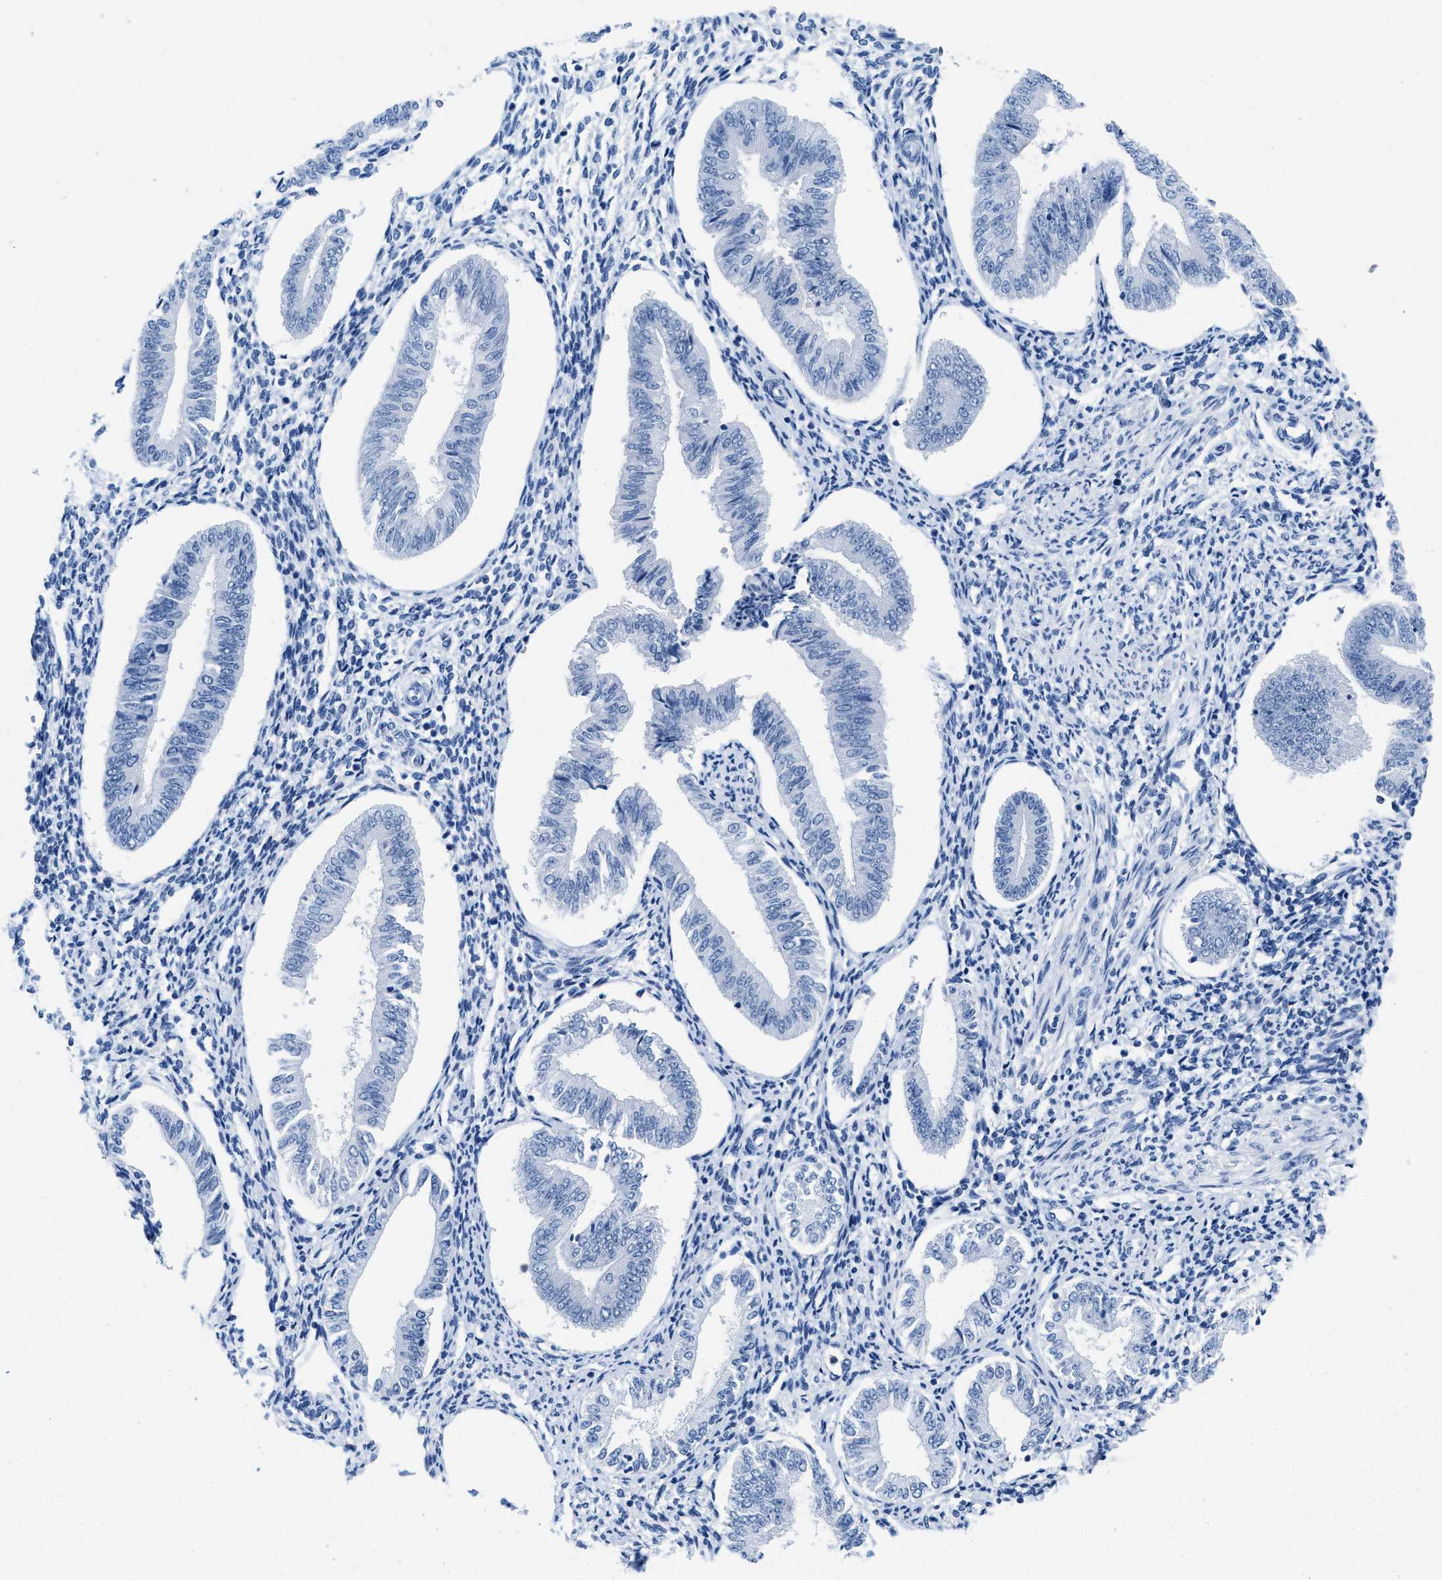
{"staining": {"intensity": "negative", "quantity": "none", "location": "none"}, "tissue": "endometrium", "cell_type": "Cells in endometrial stroma", "image_type": "normal", "snomed": [{"axis": "morphology", "description": "Normal tissue, NOS"}, {"axis": "topography", "description": "Endometrium"}], "caption": "Immunohistochemistry (IHC) histopathology image of unremarkable endometrium: human endometrium stained with DAB exhibits no significant protein positivity in cells in endometrial stroma.", "gene": "CR1", "patient": {"sex": "female", "age": 50}}